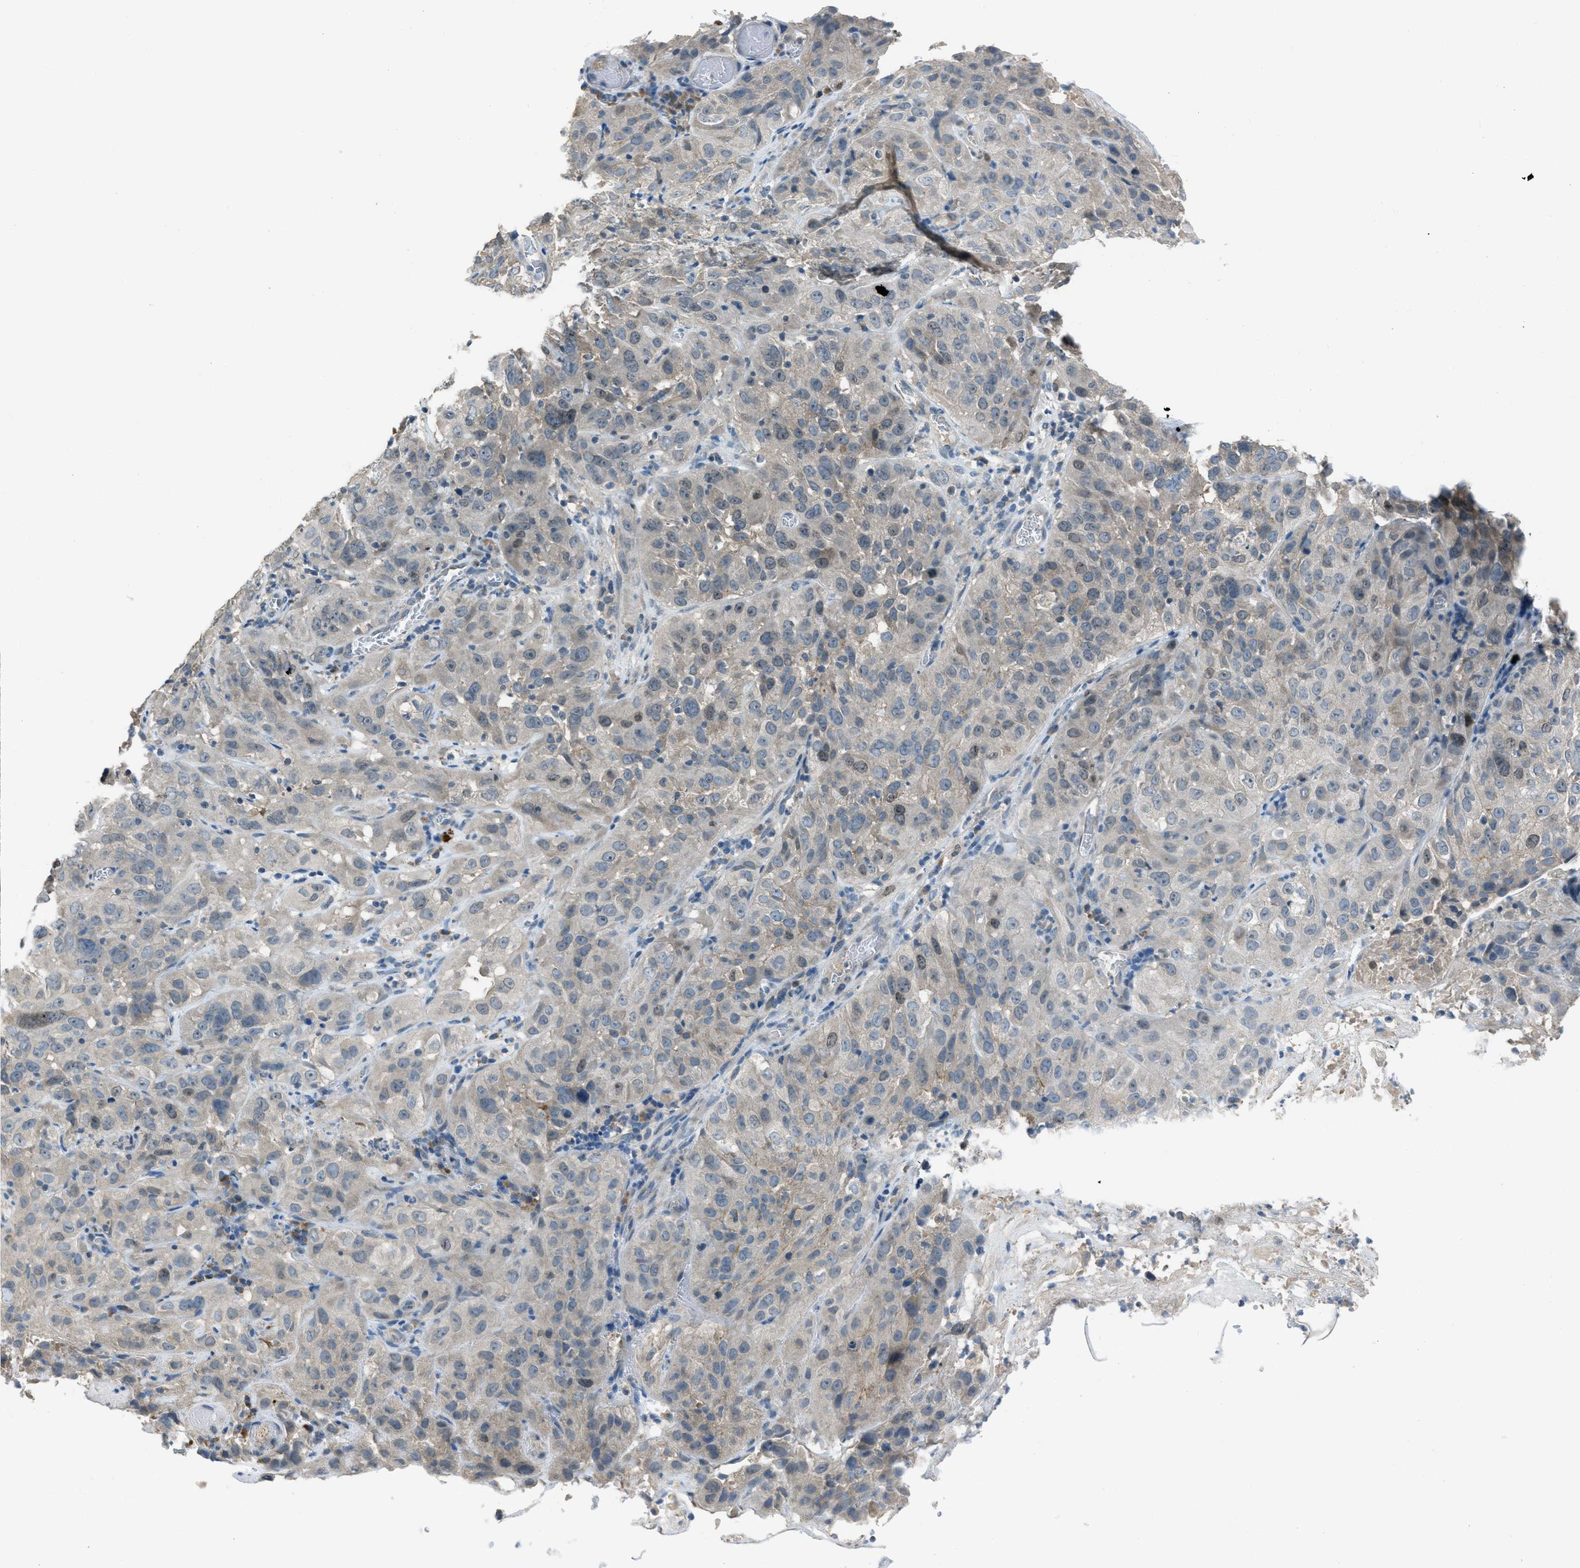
{"staining": {"intensity": "moderate", "quantity": "25%-75%", "location": "cytoplasmic/membranous,nuclear"}, "tissue": "cervical cancer", "cell_type": "Tumor cells", "image_type": "cancer", "snomed": [{"axis": "morphology", "description": "Squamous cell carcinoma, NOS"}, {"axis": "topography", "description": "Cervix"}], "caption": "Moderate cytoplasmic/membranous and nuclear protein positivity is seen in about 25%-75% of tumor cells in cervical squamous cell carcinoma.", "gene": "MIS18A", "patient": {"sex": "female", "age": 32}}